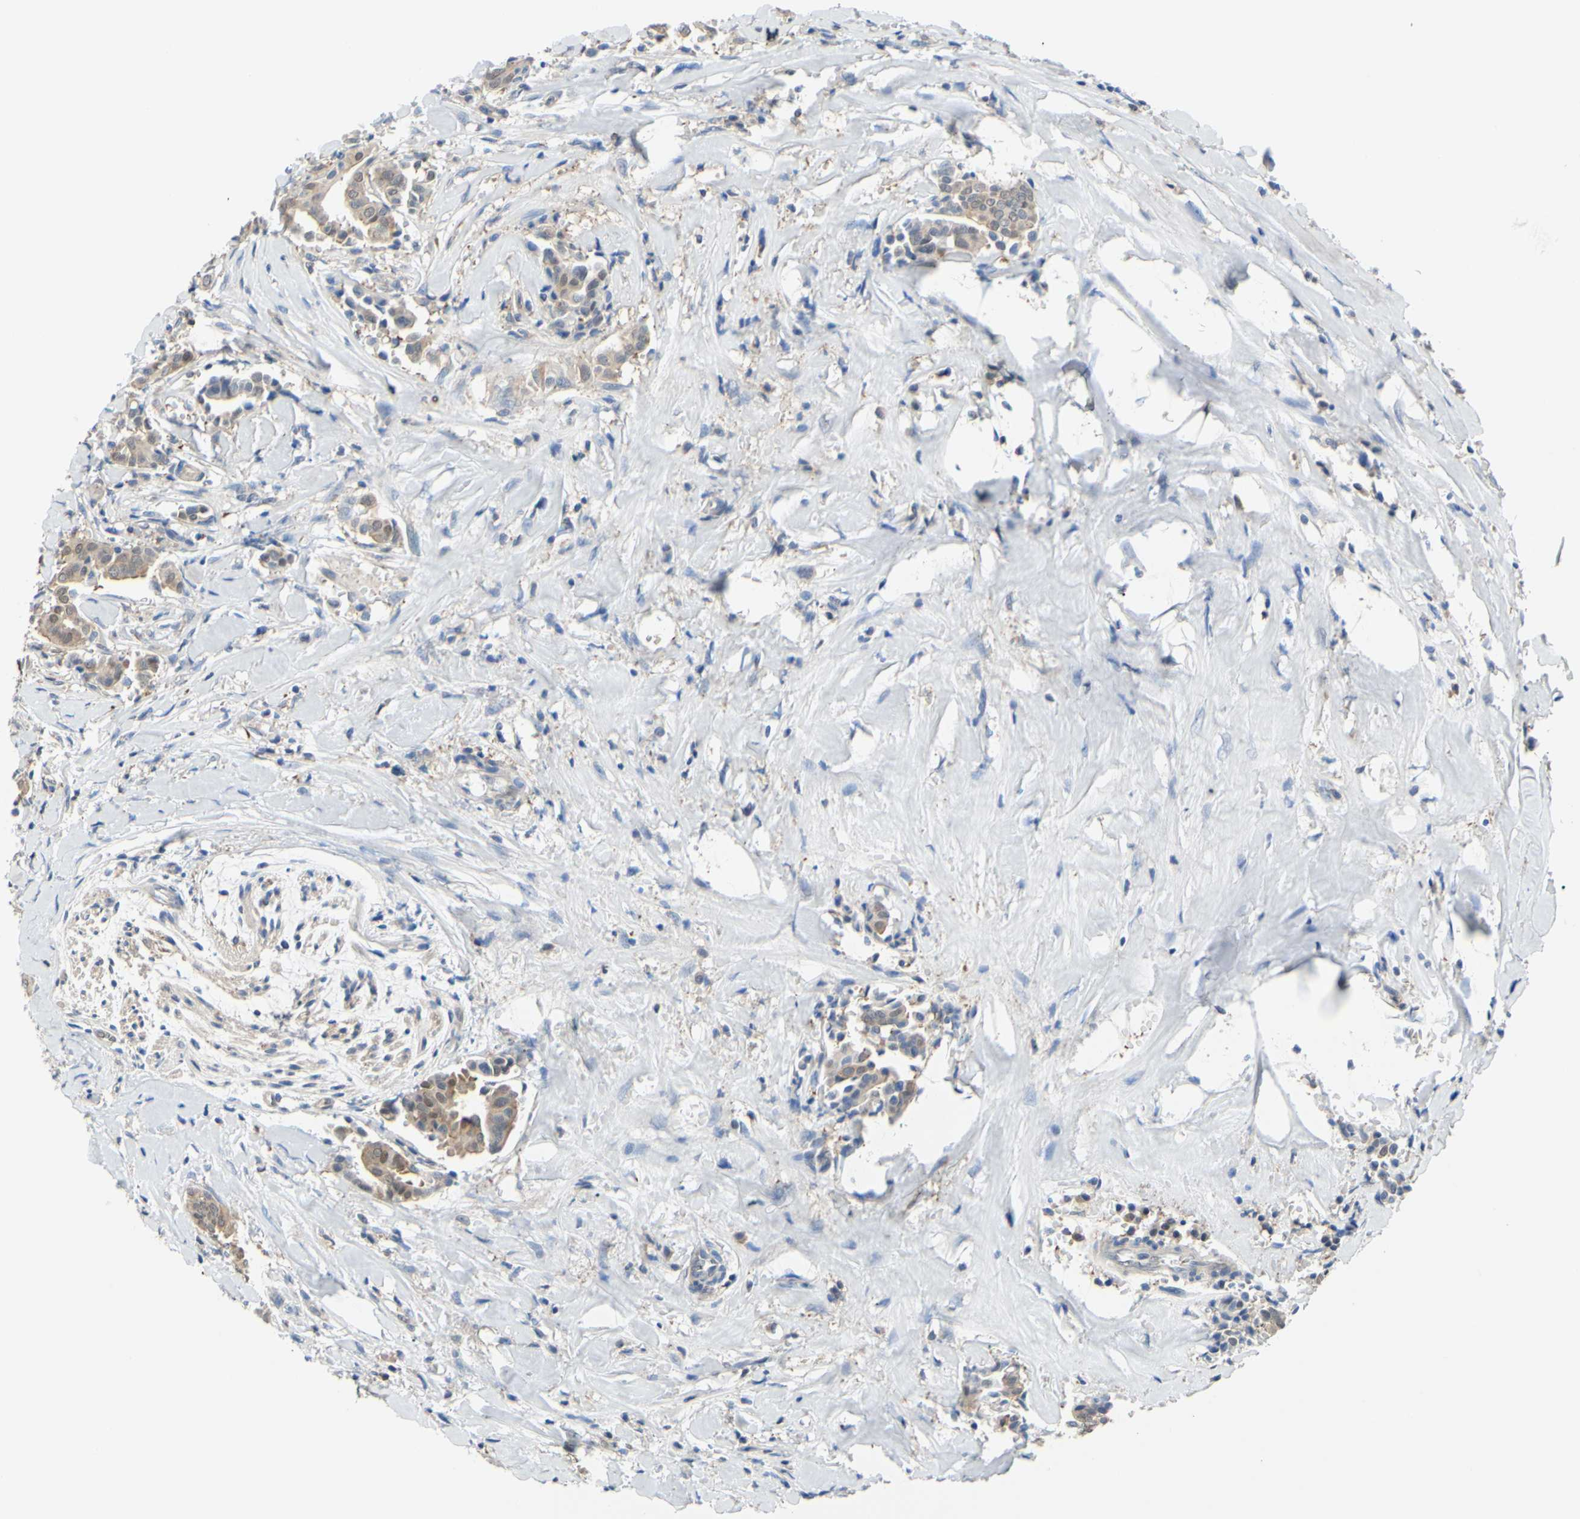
{"staining": {"intensity": "moderate", "quantity": ">75%", "location": "cytoplasmic/membranous"}, "tissue": "head and neck cancer", "cell_type": "Tumor cells", "image_type": "cancer", "snomed": [{"axis": "morphology", "description": "Adenocarcinoma, NOS"}, {"axis": "topography", "description": "Salivary gland"}, {"axis": "topography", "description": "Head-Neck"}], "caption": "A medium amount of moderate cytoplasmic/membranous positivity is appreciated in about >75% of tumor cells in head and neck adenocarcinoma tissue.", "gene": "UPK3B", "patient": {"sex": "female", "age": 59}}